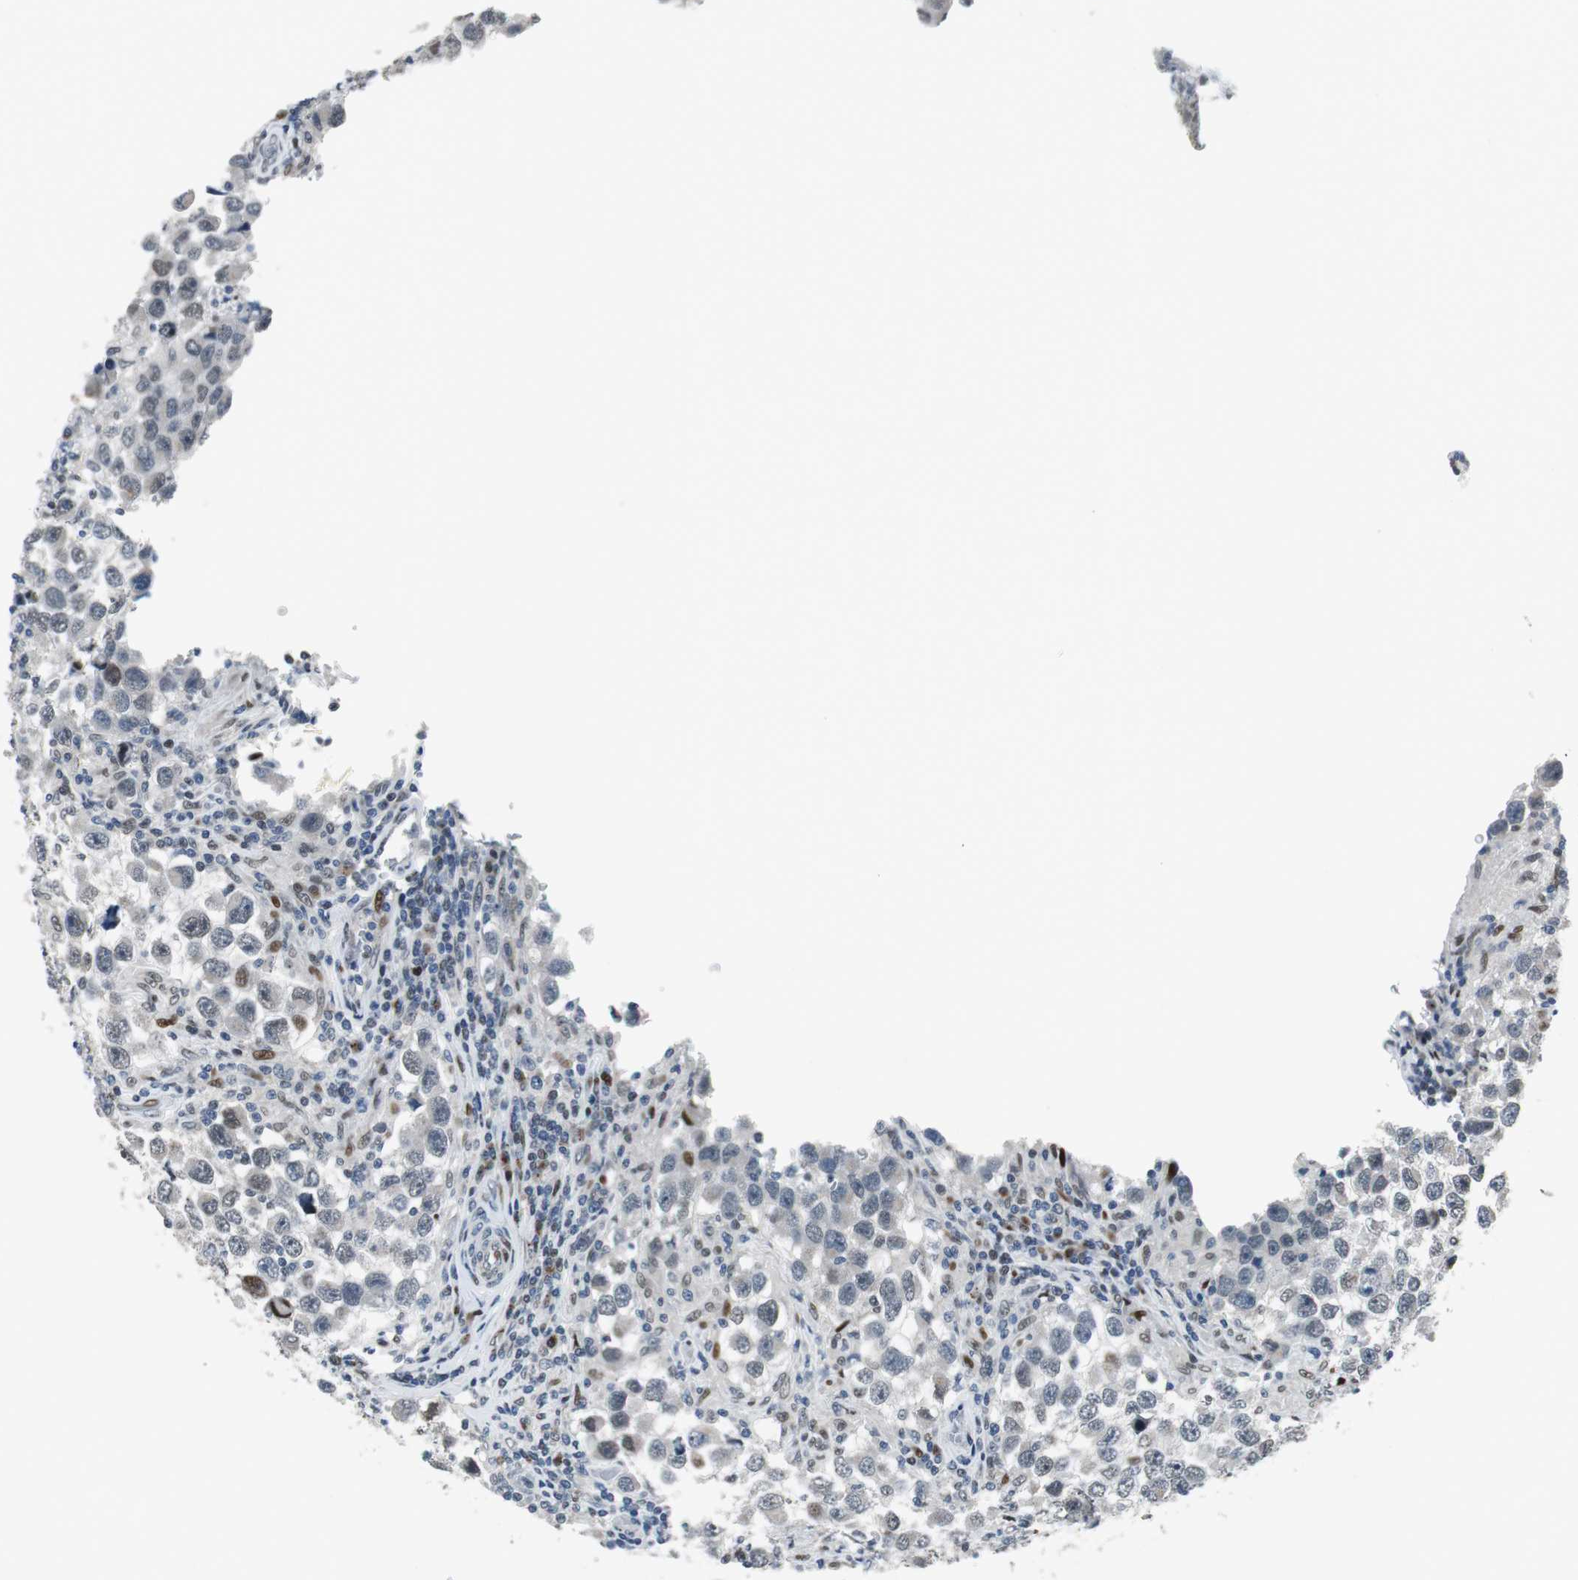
{"staining": {"intensity": "negative", "quantity": "none", "location": "none"}, "tissue": "testis cancer", "cell_type": "Tumor cells", "image_type": "cancer", "snomed": [{"axis": "morphology", "description": "Carcinoma, Embryonal, NOS"}, {"axis": "topography", "description": "Testis"}], "caption": "Tumor cells show no significant positivity in embryonal carcinoma (testis). (DAB immunohistochemistry, high magnification).", "gene": "AJUBA", "patient": {"sex": "male", "age": 21}}